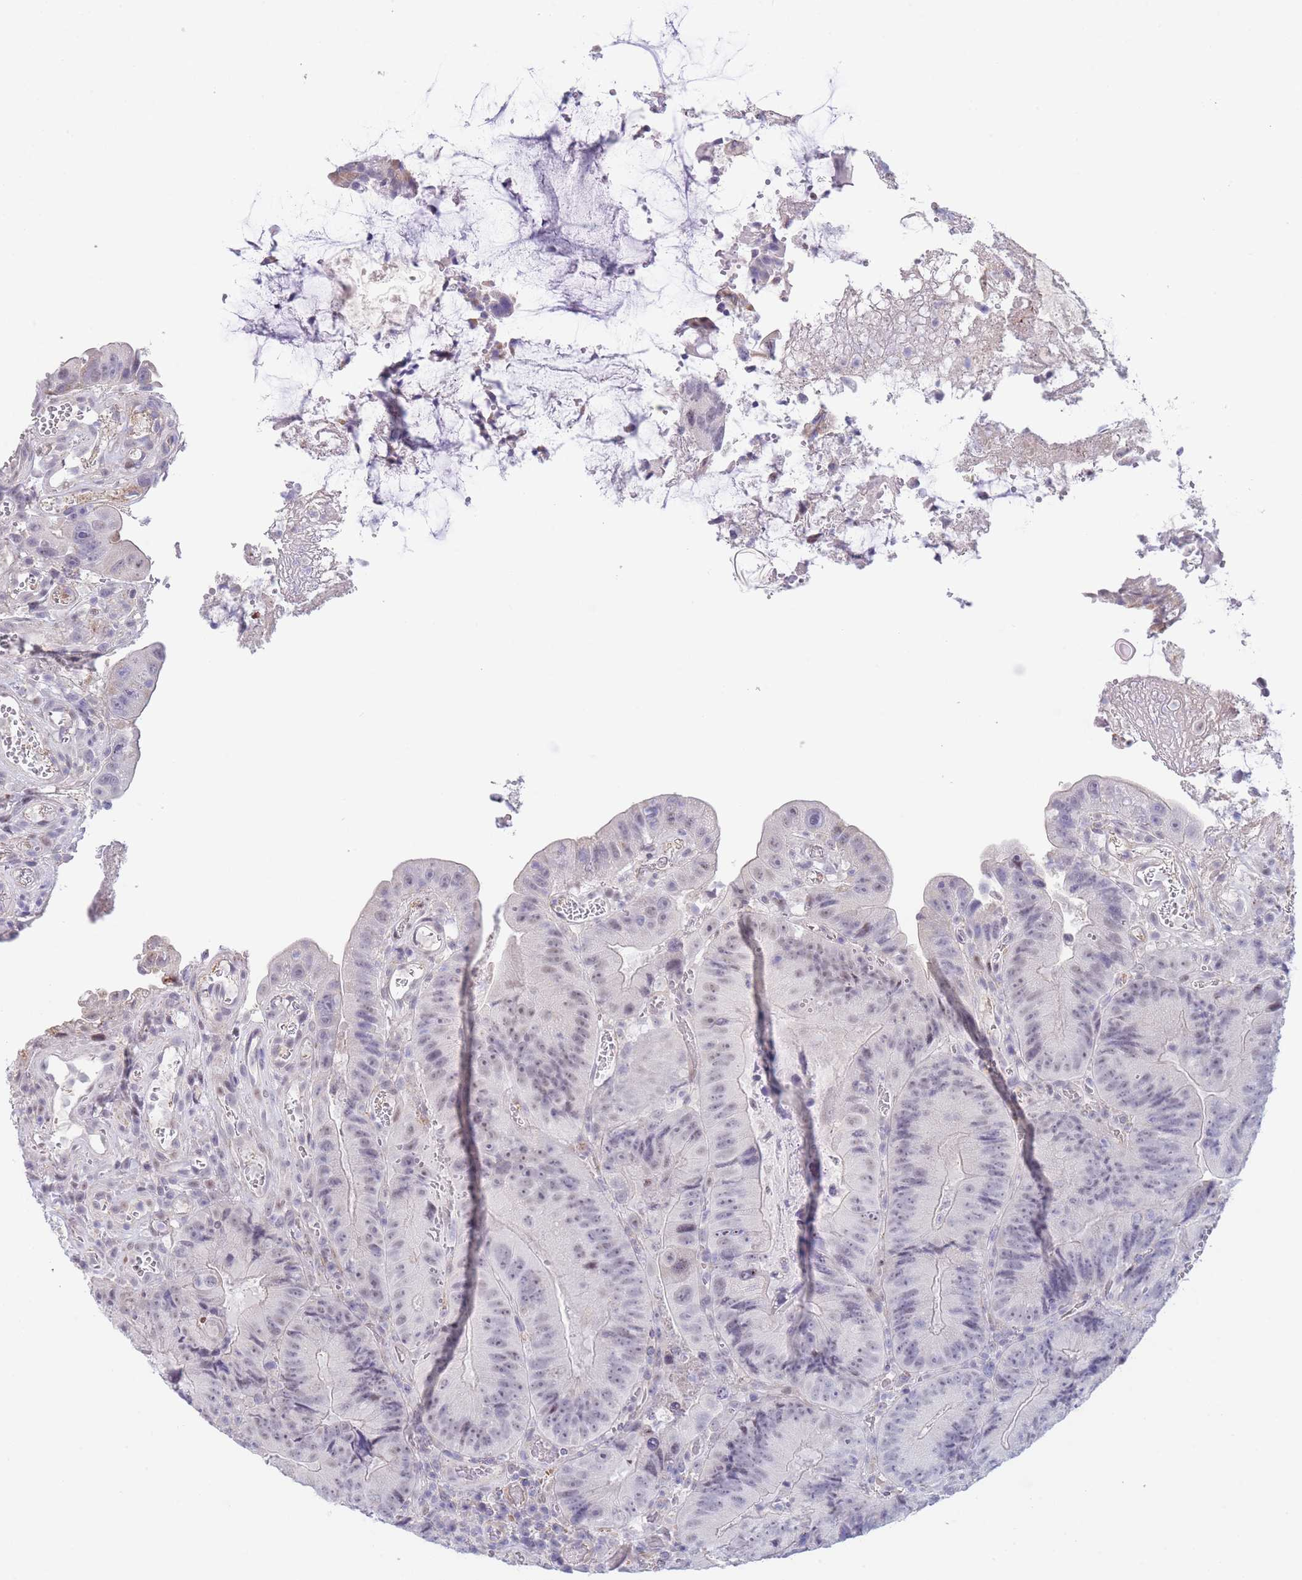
{"staining": {"intensity": "negative", "quantity": "none", "location": "none"}, "tissue": "colorectal cancer", "cell_type": "Tumor cells", "image_type": "cancer", "snomed": [{"axis": "morphology", "description": "Adenocarcinoma, NOS"}, {"axis": "topography", "description": "Colon"}], "caption": "Protein analysis of adenocarcinoma (colorectal) demonstrates no significant positivity in tumor cells.", "gene": "ASAP3", "patient": {"sex": "female", "age": 86}}